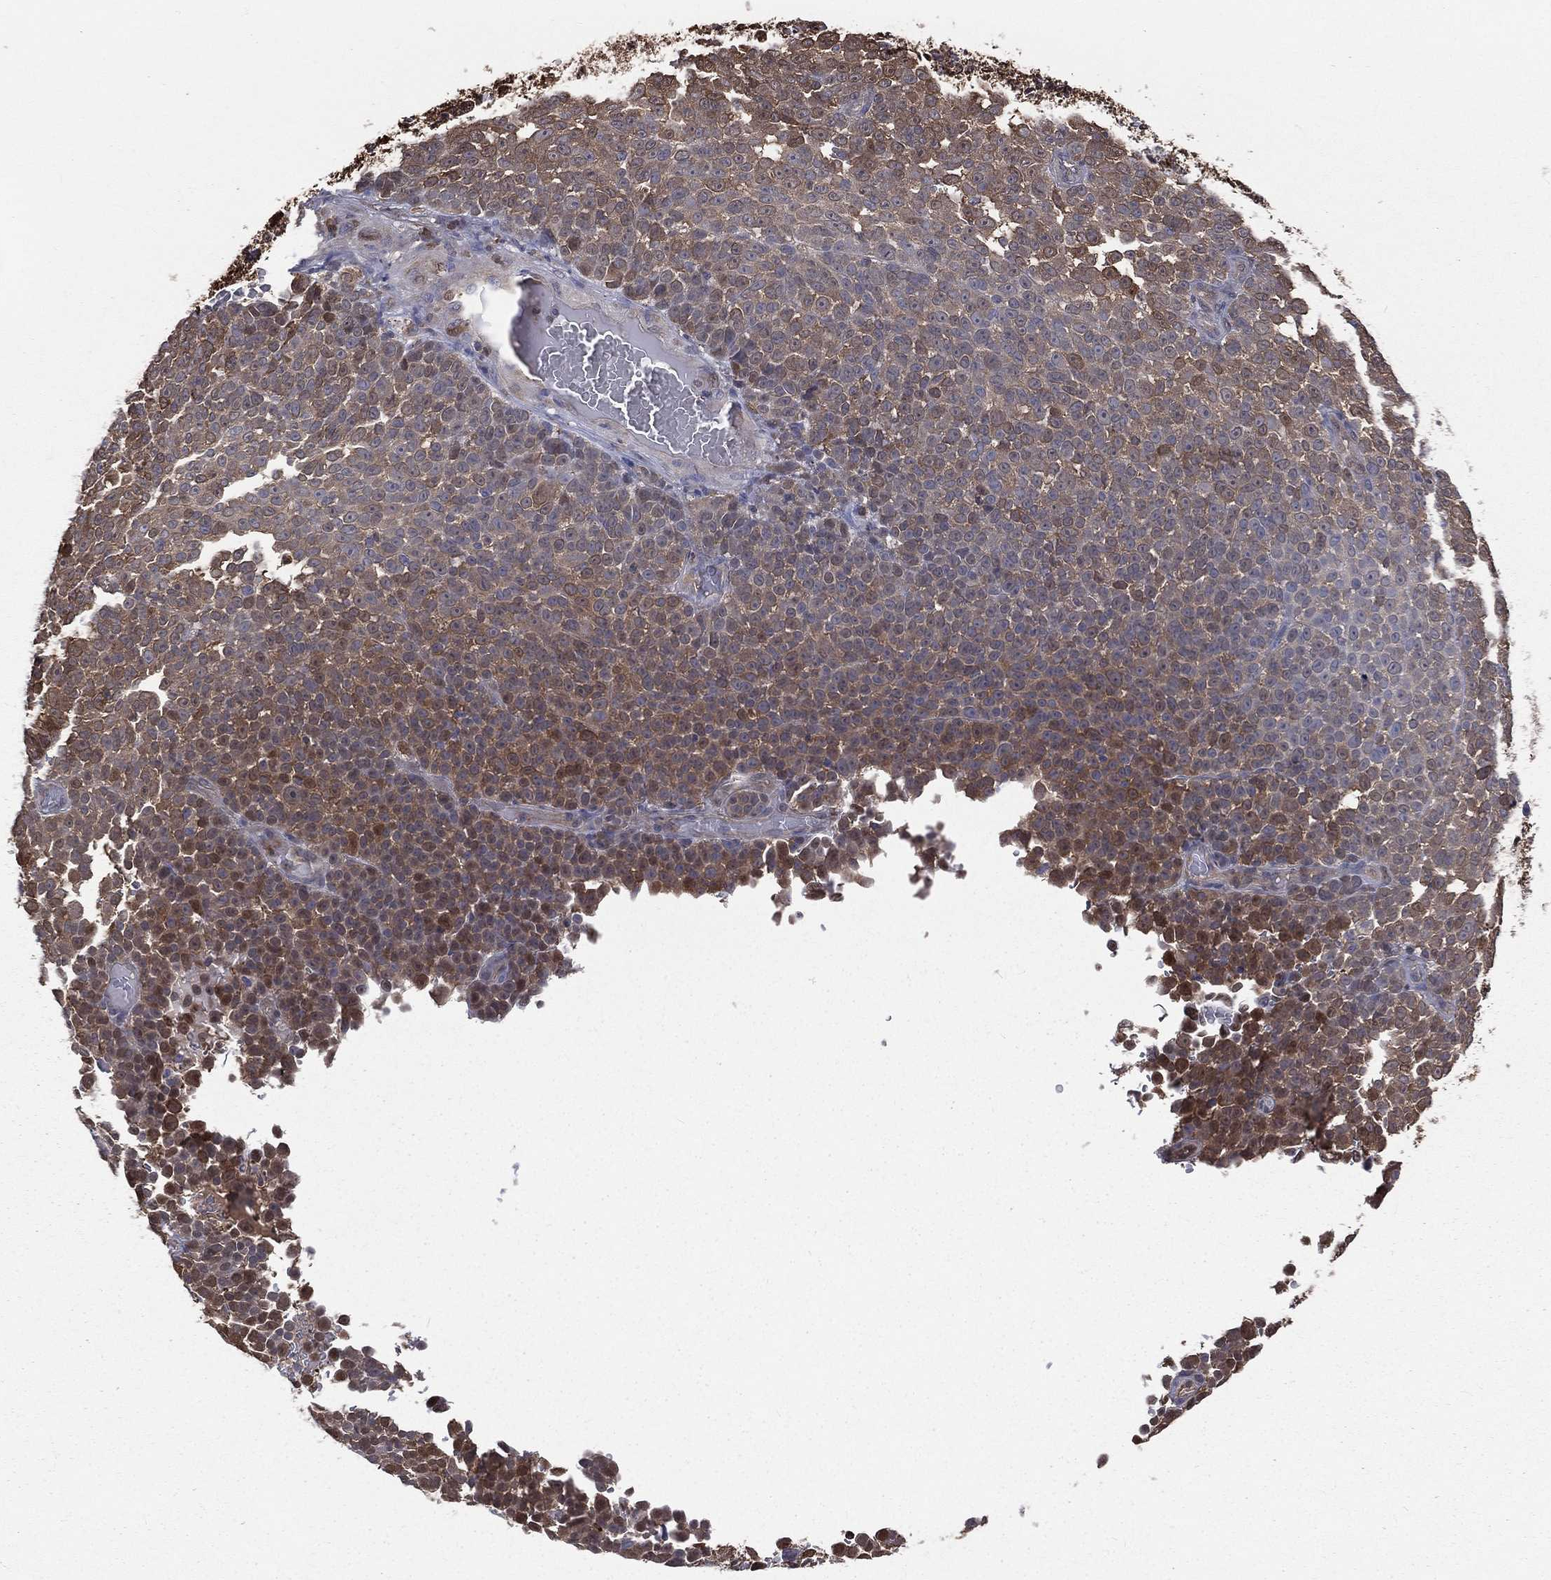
{"staining": {"intensity": "moderate", "quantity": "25%-75%", "location": "cytoplasmic/membranous"}, "tissue": "melanoma", "cell_type": "Tumor cells", "image_type": "cancer", "snomed": [{"axis": "morphology", "description": "Malignant melanoma, NOS"}, {"axis": "topography", "description": "Skin"}], "caption": "Approximately 25%-75% of tumor cells in human malignant melanoma display moderate cytoplasmic/membranous protein expression as visualized by brown immunohistochemical staining.", "gene": "TBC1D2", "patient": {"sex": "female", "age": 95}}